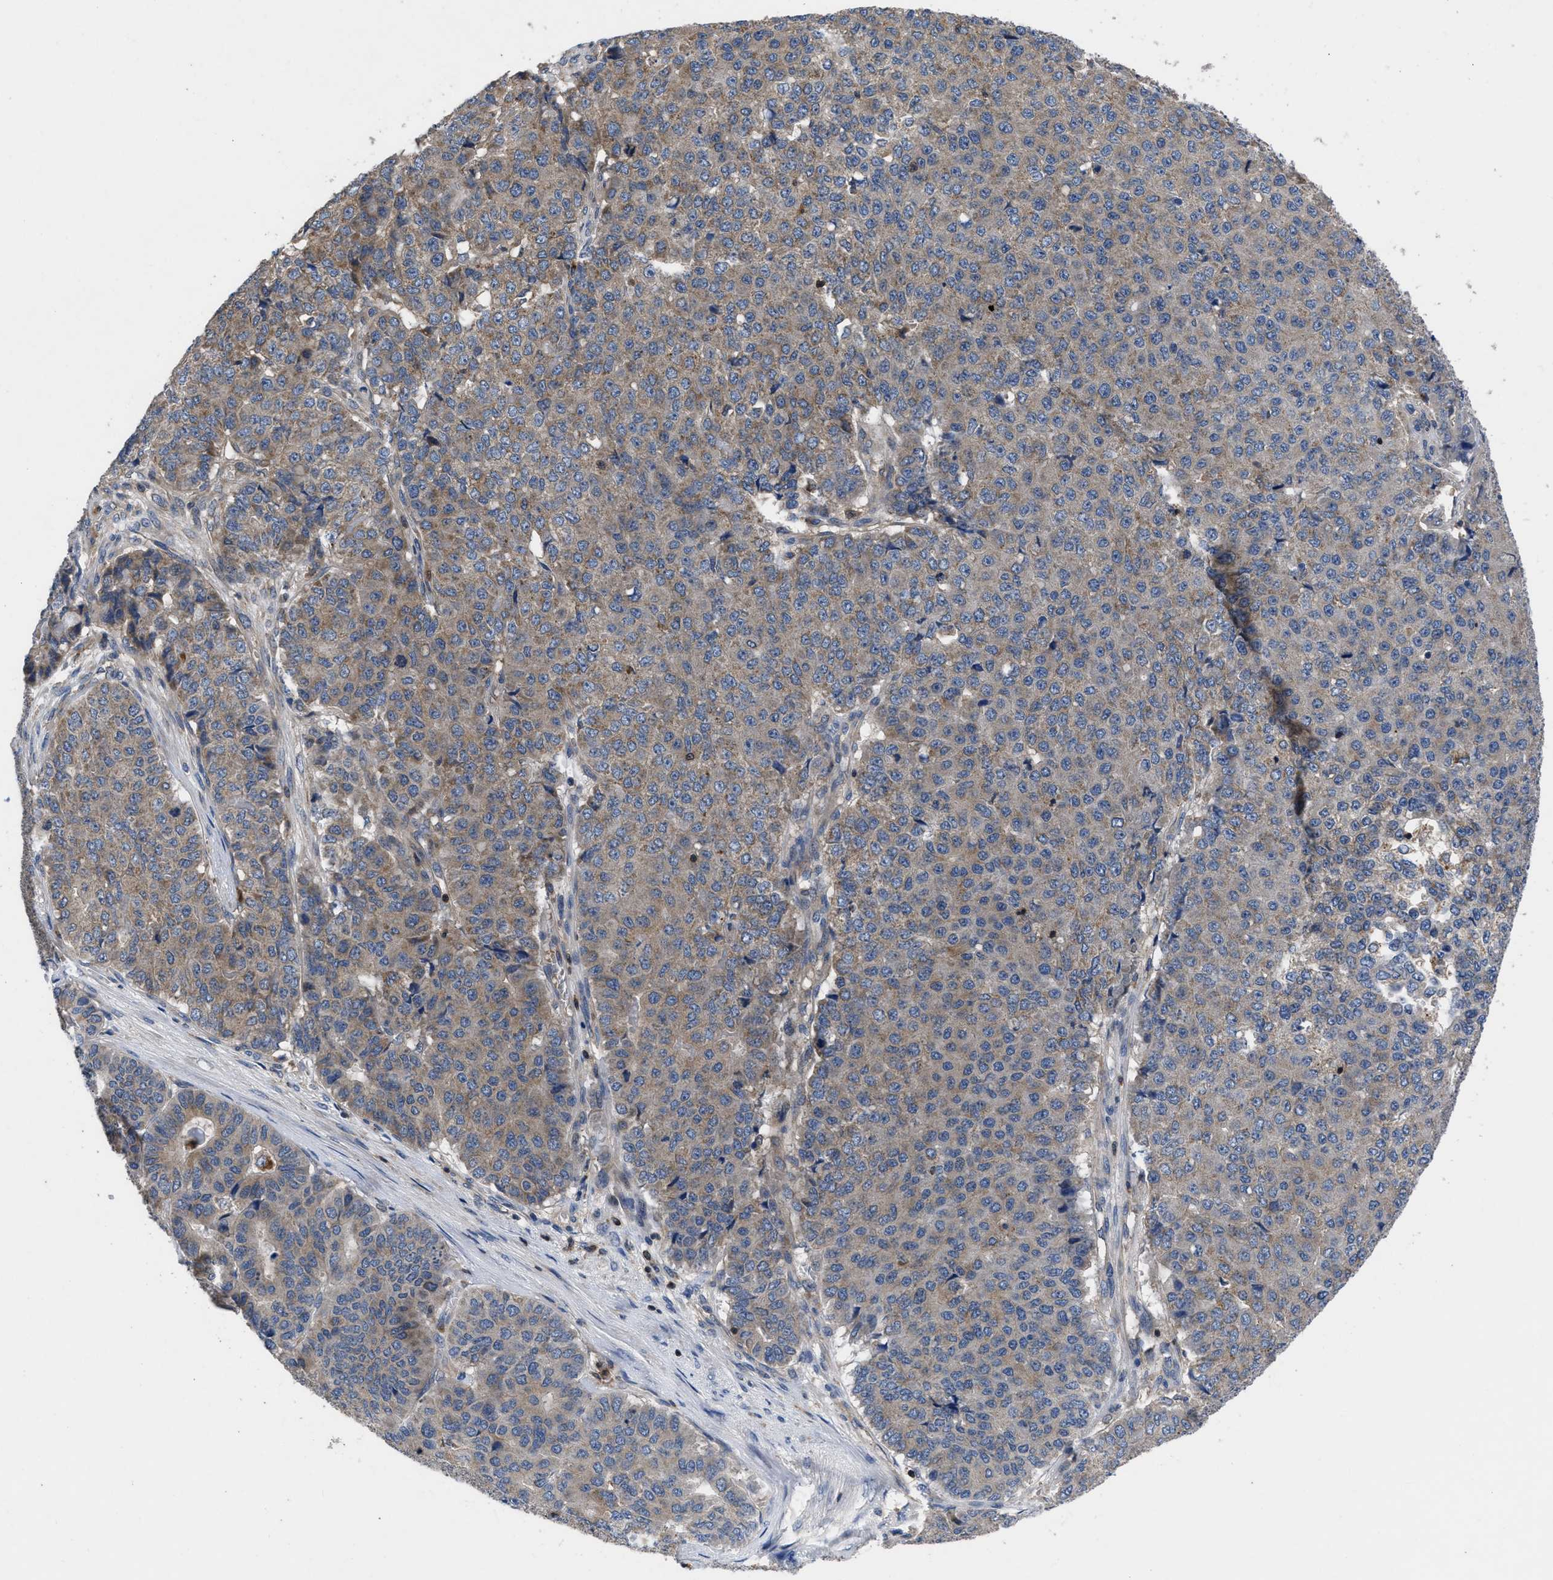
{"staining": {"intensity": "moderate", "quantity": ">75%", "location": "cytoplasmic/membranous"}, "tissue": "pancreatic cancer", "cell_type": "Tumor cells", "image_type": "cancer", "snomed": [{"axis": "morphology", "description": "Adenocarcinoma, NOS"}, {"axis": "topography", "description": "Pancreas"}], "caption": "A micrograph of pancreatic adenocarcinoma stained for a protein shows moderate cytoplasmic/membranous brown staining in tumor cells. The protein of interest is shown in brown color, while the nuclei are stained blue.", "gene": "YBEY", "patient": {"sex": "male", "age": 50}}